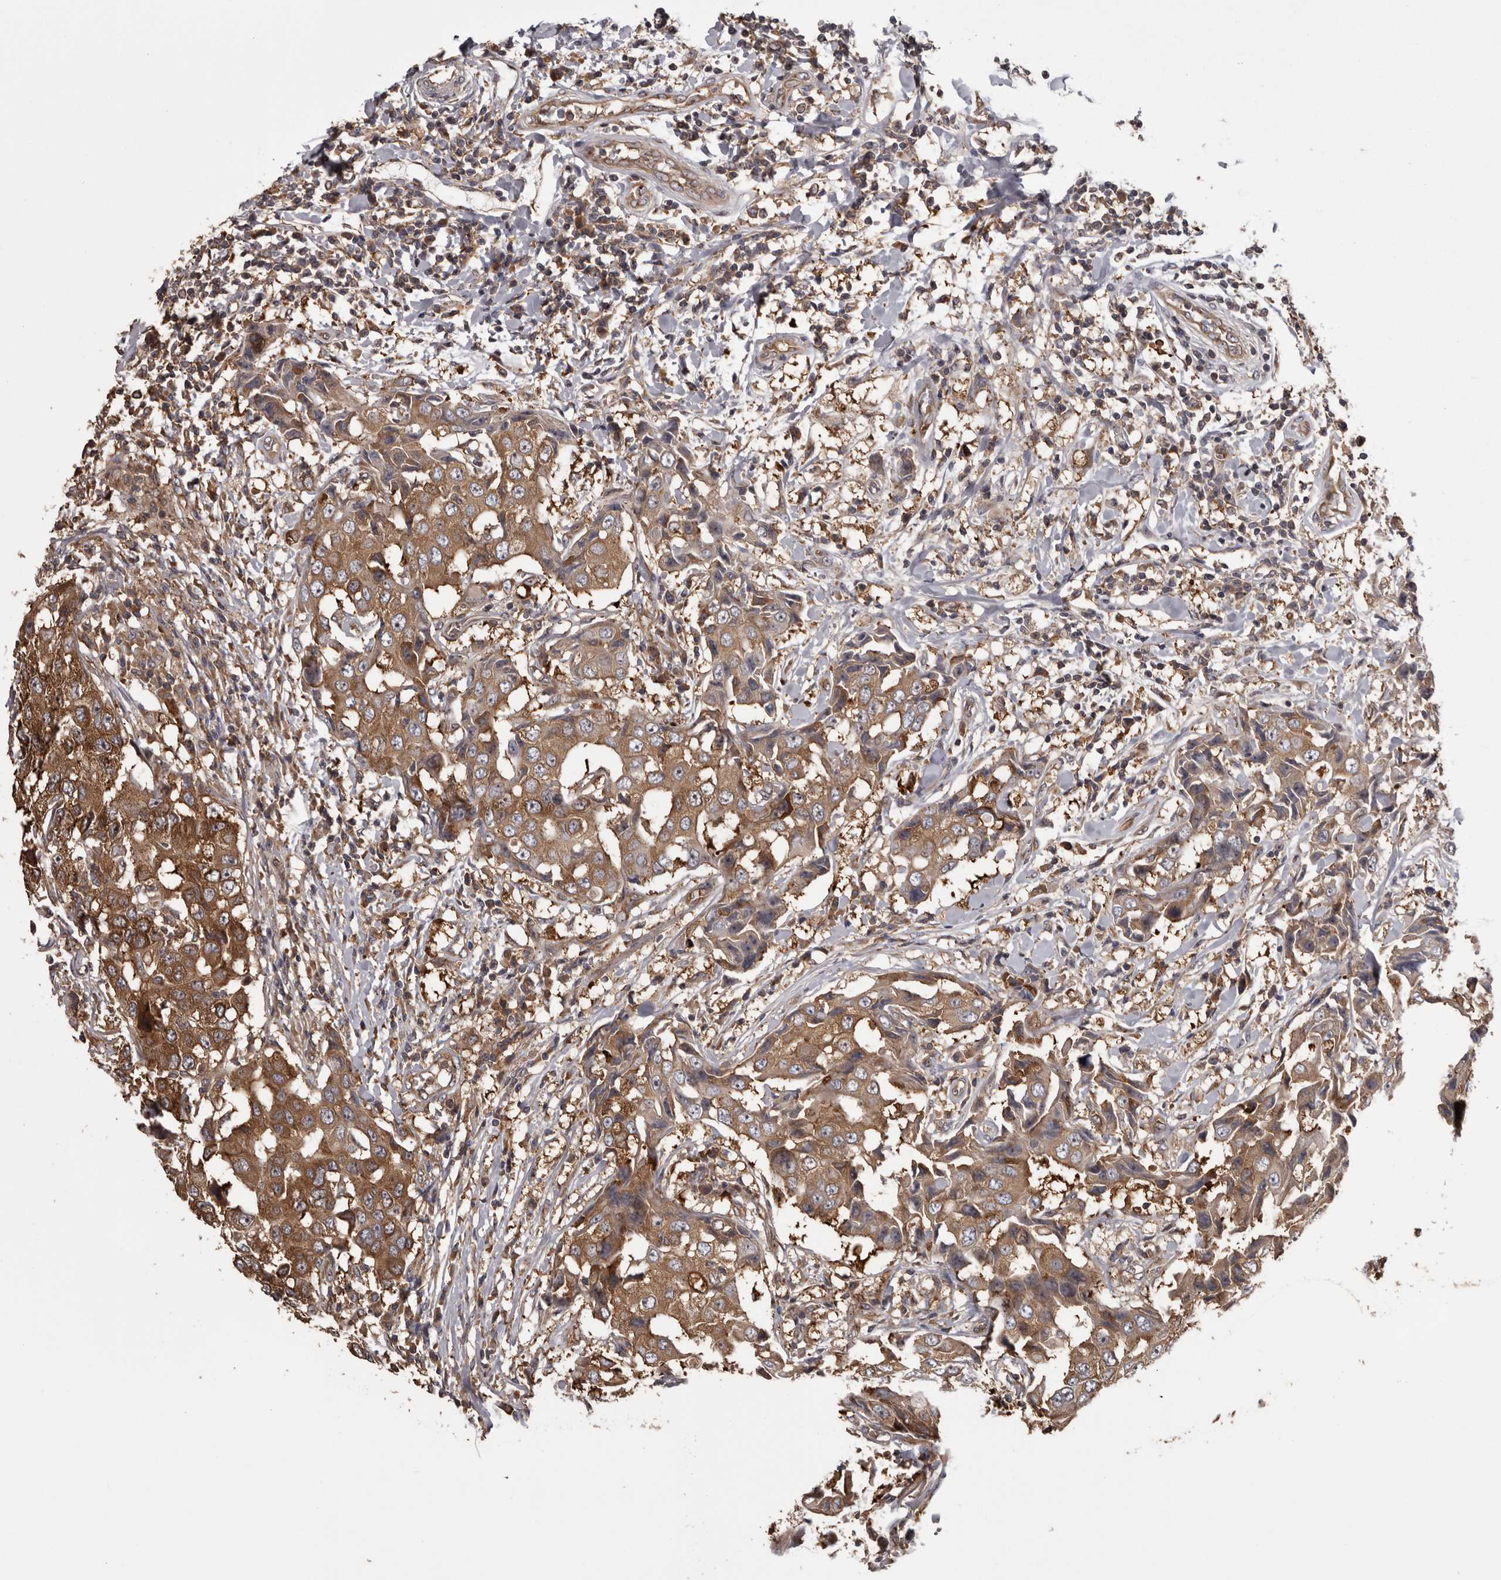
{"staining": {"intensity": "moderate", "quantity": ">75%", "location": "cytoplasmic/membranous"}, "tissue": "breast cancer", "cell_type": "Tumor cells", "image_type": "cancer", "snomed": [{"axis": "morphology", "description": "Duct carcinoma"}, {"axis": "topography", "description": "Breast"}], "caption": "Immunohistochemistry (IHC) micrograph of breast infiltrating ductal carcinoma stained for a protein (brown), which shows medium levels of moderate cytoplasmic/membranous expression in about >75% of tumor cells.", "gene": "DARS1", "patient": {"sex": "female", "age": 27}}